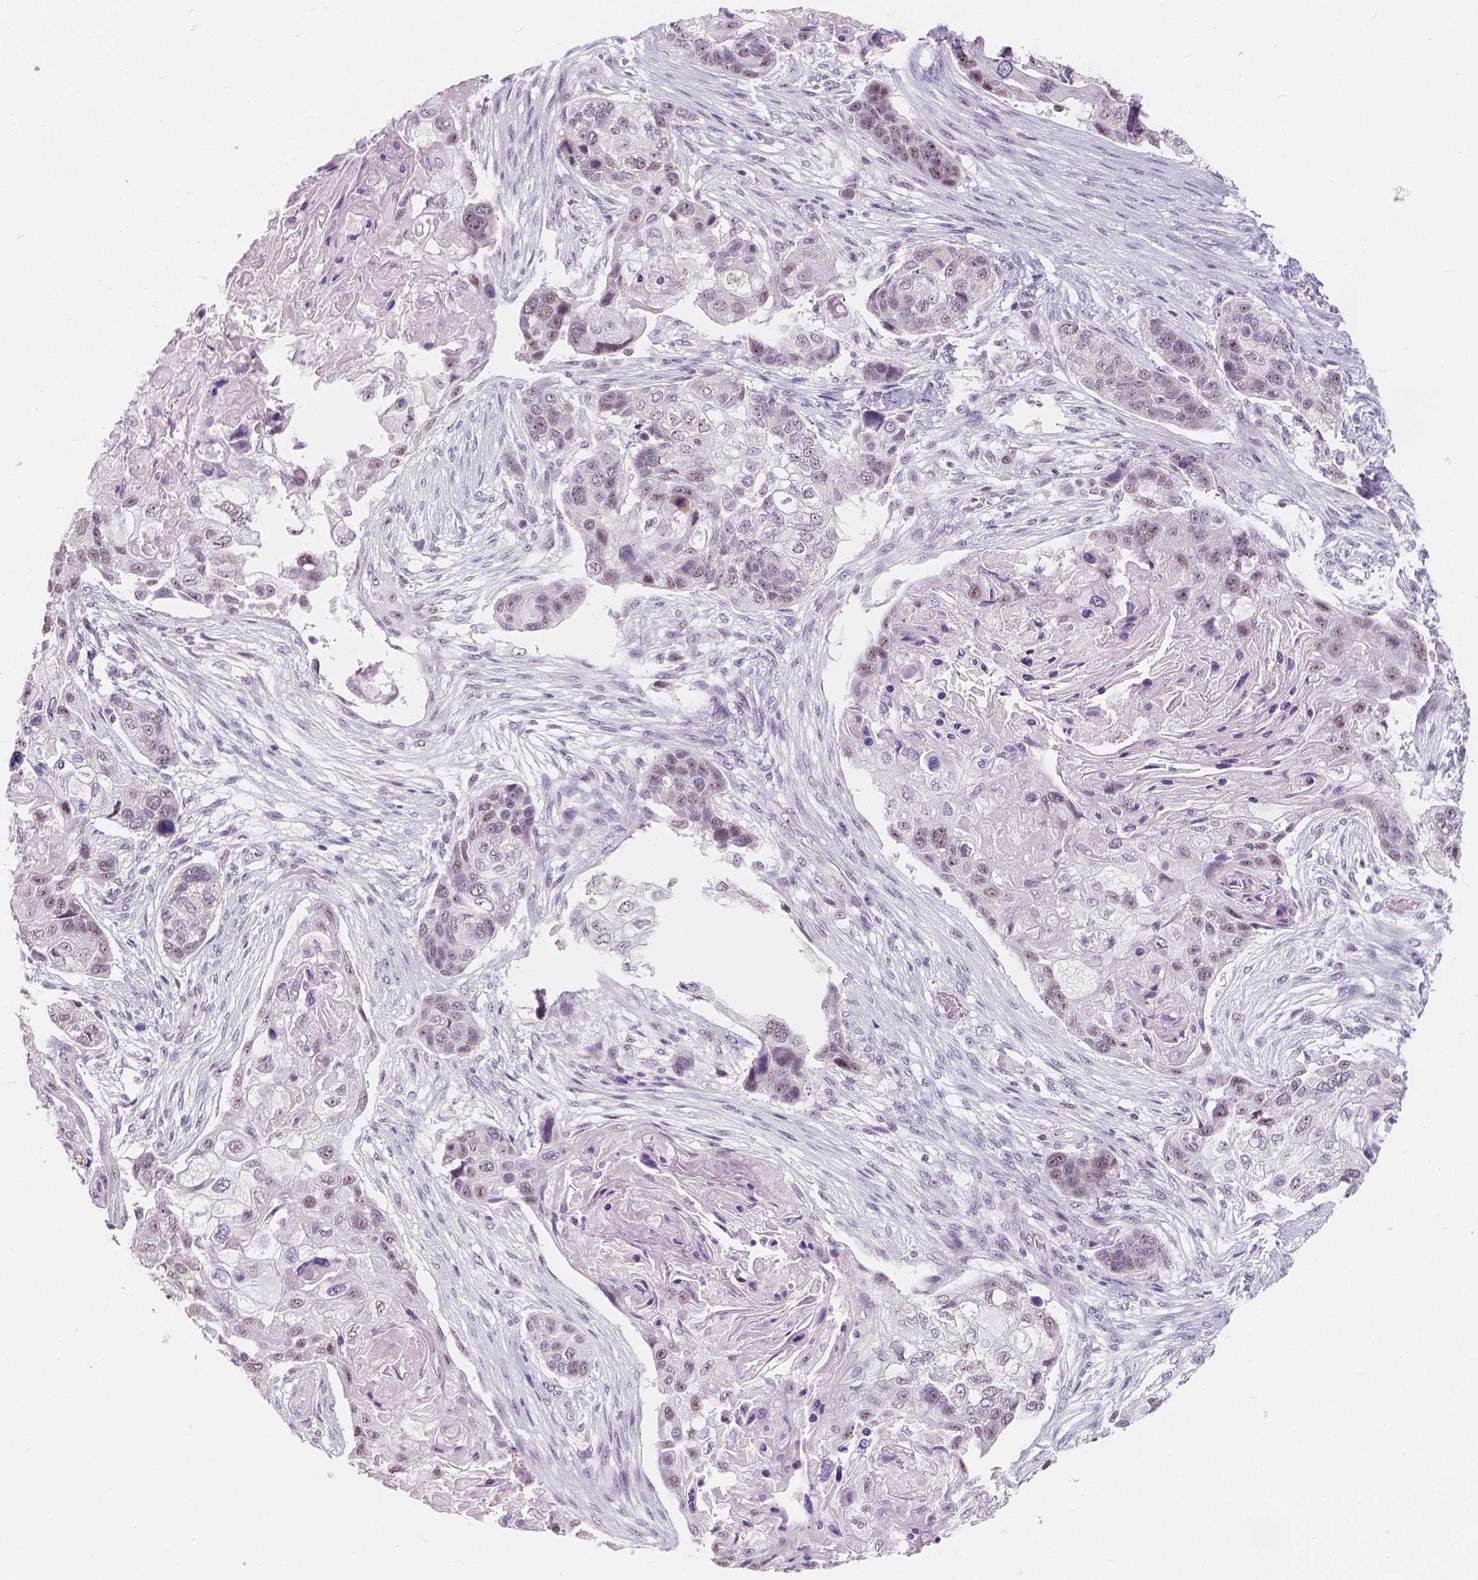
{"staining": {"intensity": "negative", "quantity": "none", "location": "none"}, "tissue": "lung cancer", "cell_type": "Tumor cells", "image_type": "cancer", "snomed": [{"axis": "morphology", "description": "Squamous cell carcinoma, NOS"}, {"axis": "topography", "description": "Lung"}], "caption": "IHC of human lung cancer reveals no positivity in tumor cells. (DAB immunohistochemistry, high magnification).", "gene": "NOLC1", "patient": {"sex": "male", "age": 69}}